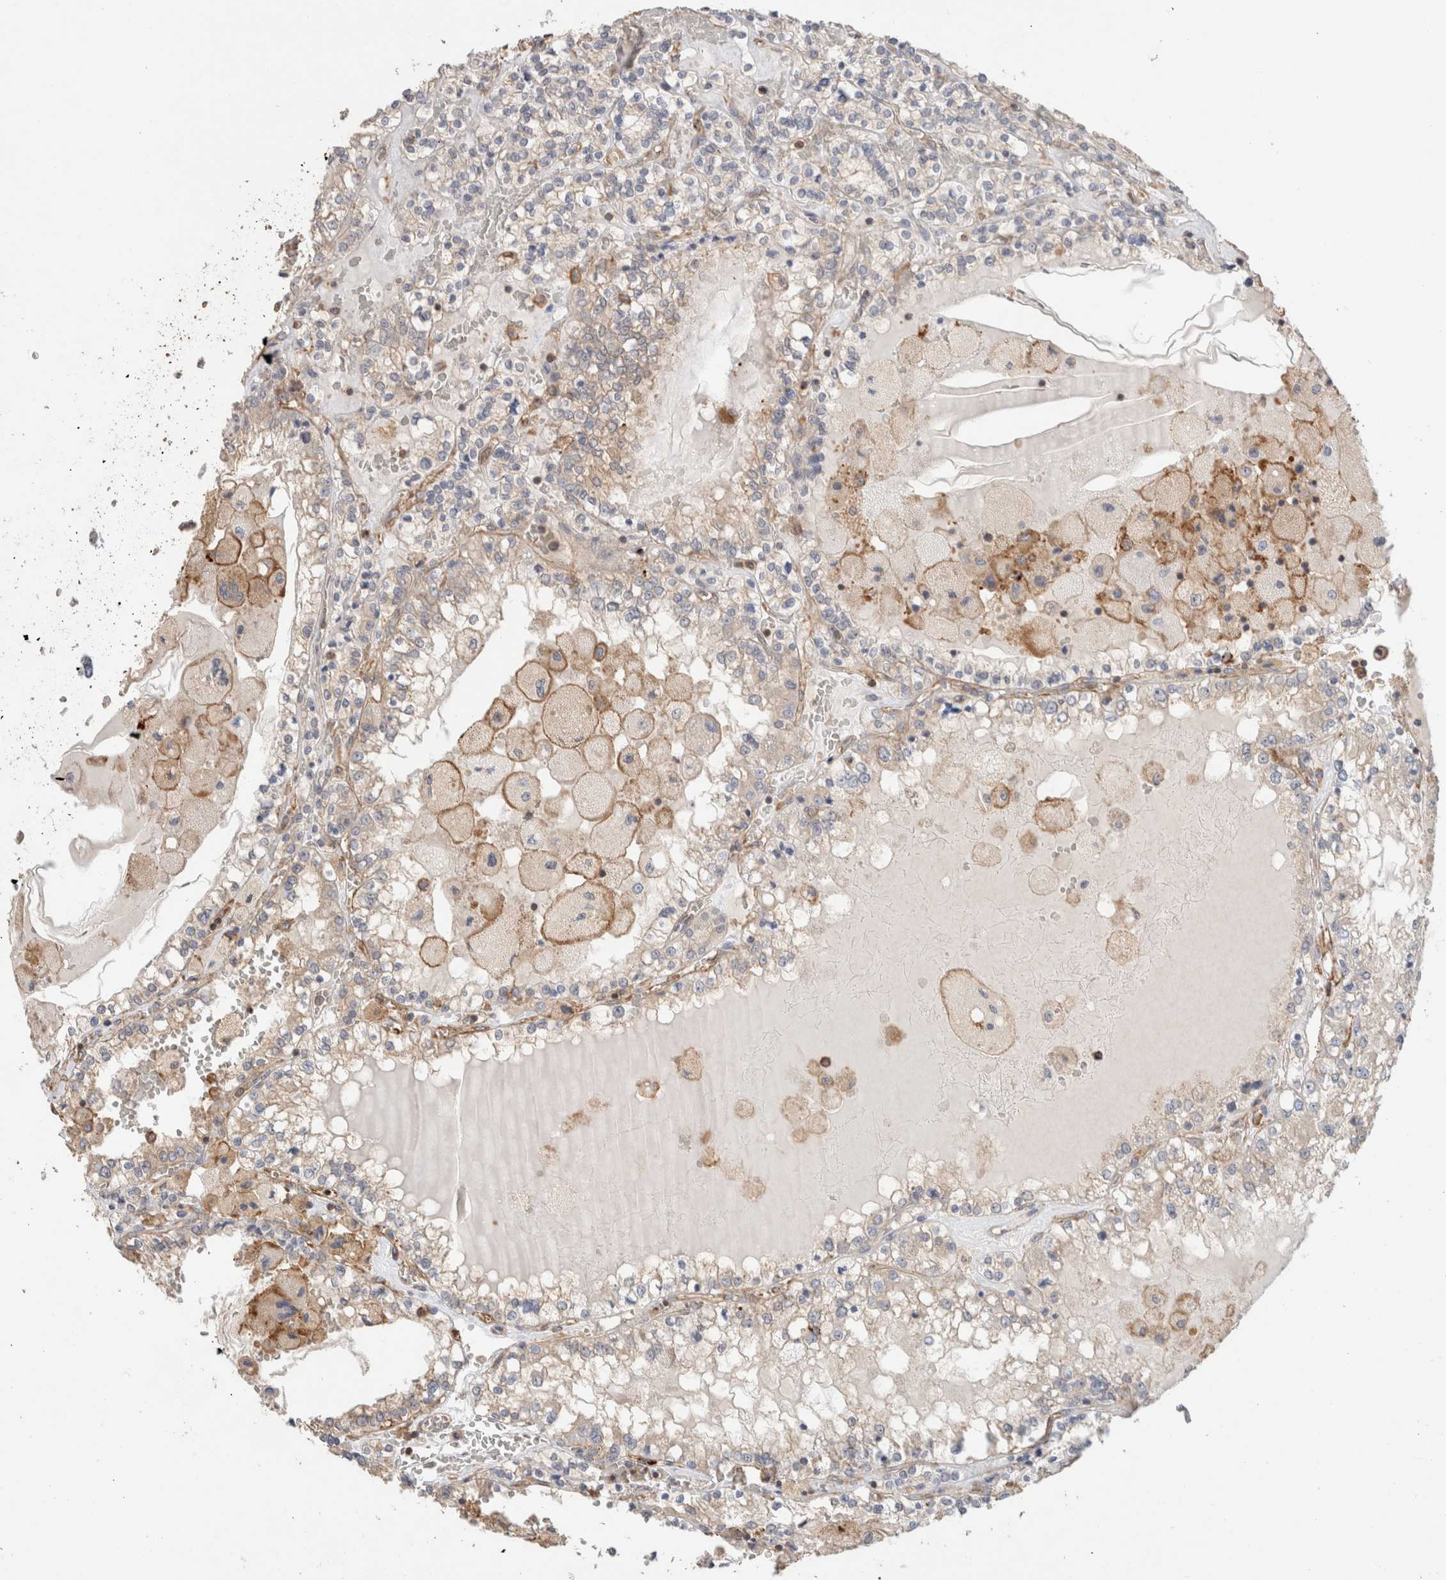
{"staining": {"intensity": "negative", "quantity": "none", "location": "none"}, "tissue": "renal cancer", "cell_type": "Tumor cells", "image_type": "cancer", "snomed": [{"axis": "morphology", "description": "Adenocarcinoma, NOS"}, {"axis": "topography", "description": "Kidney"}], "caption": "Adenocarcinoma (renal) stained for a protein using immunohistochemistry (IHC) displays no positivity tumor cells.", "gene": "CFAP418", "patient": {"sex": "female", "age": 56}}